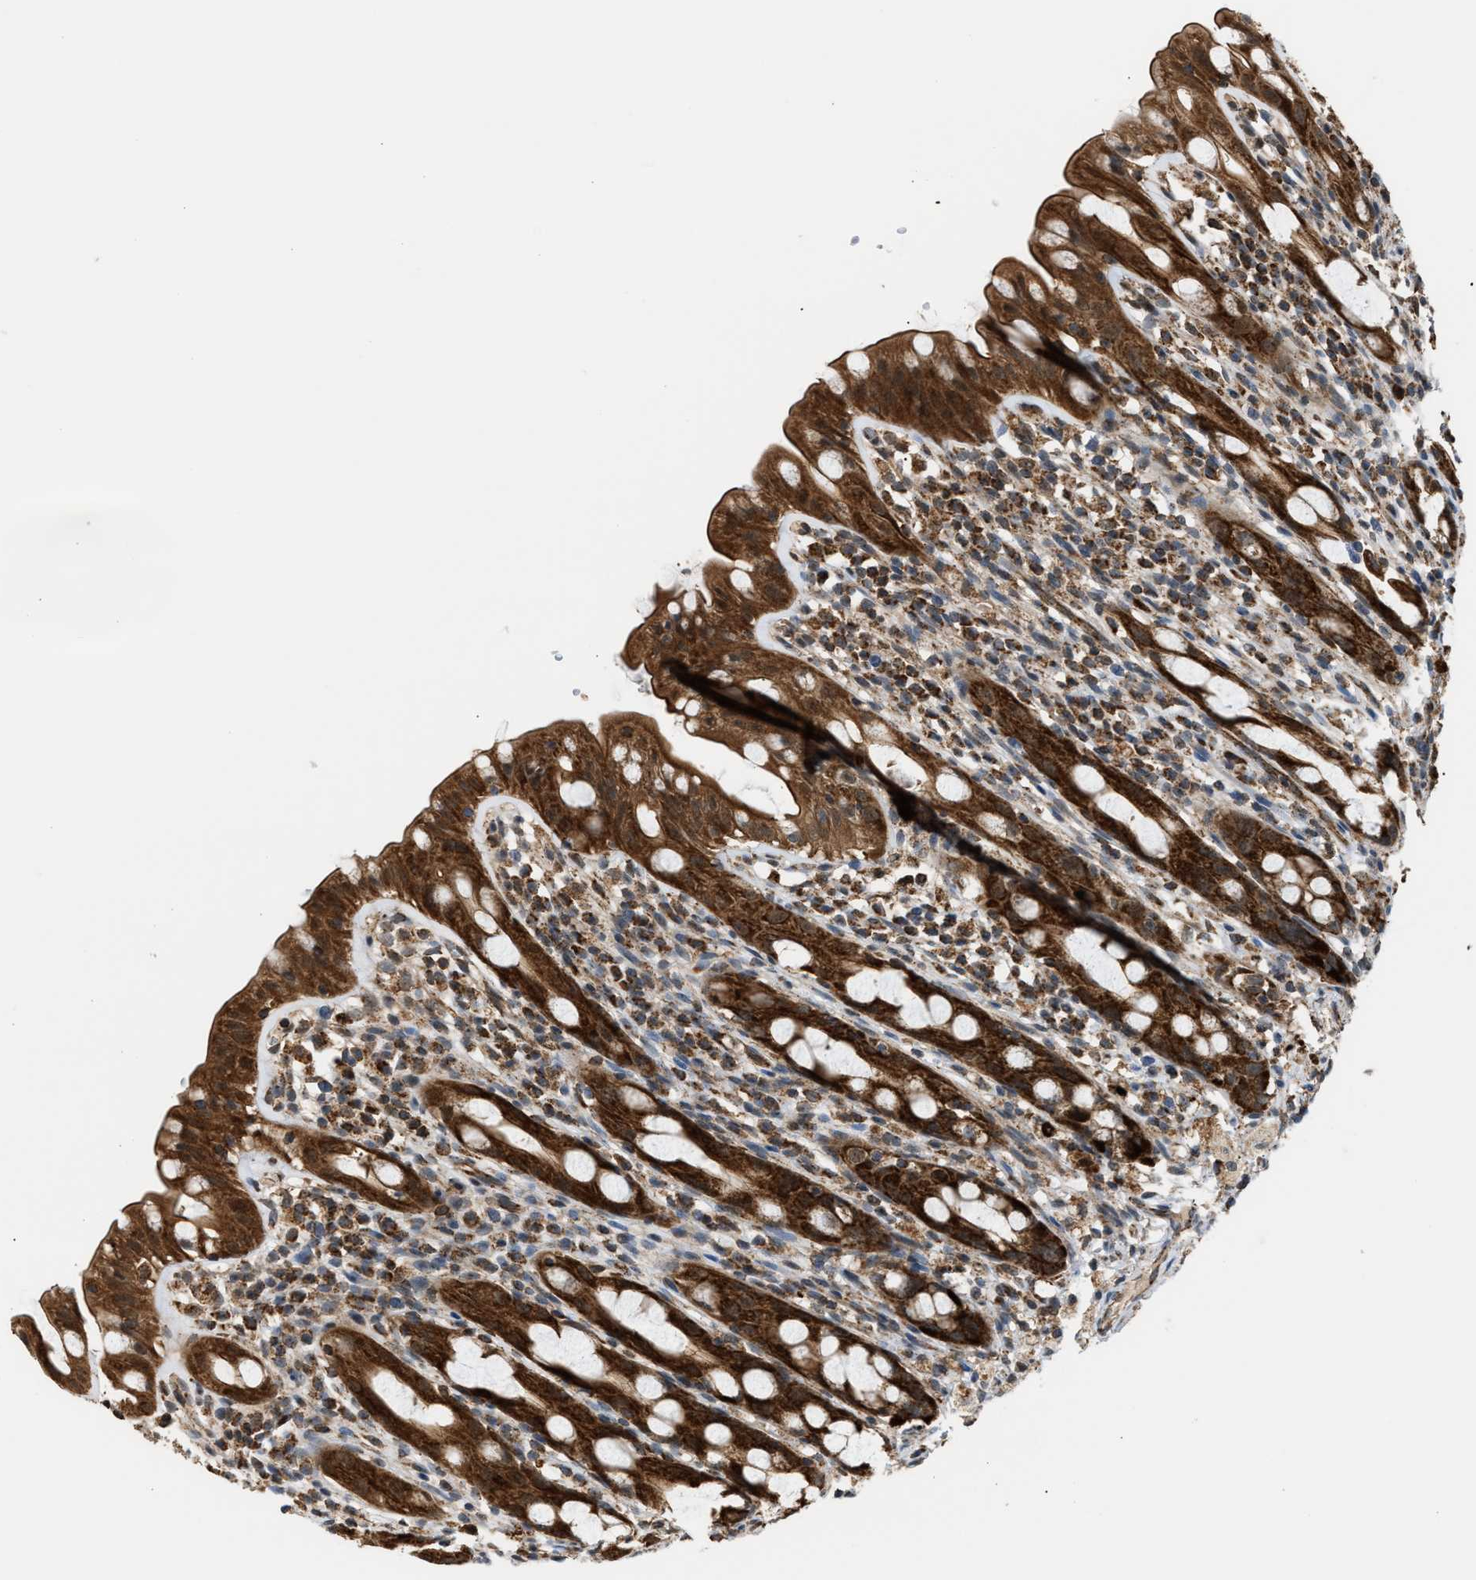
{"staining": {"intensity": "strong", "quantity": ">75%", "location": "cytoplasmic/membranous"}, "tissue": "rectum", "cell_type": "Glandular cells", "image_type": "normal", "snomed": [{"axis": "morphology", "description": "Normal tissue, NOS"}, {"axis": "topography", "description": "Rectum"}], "caption": "Protein expression by immunohistochemistry (IHC) reveals strong cytoplasmic/membranous positivity in approximately >75% of glandular cells in benign rectum.", "gene": "SGSM2", "patient": {"sex": "male", "age": 44}}